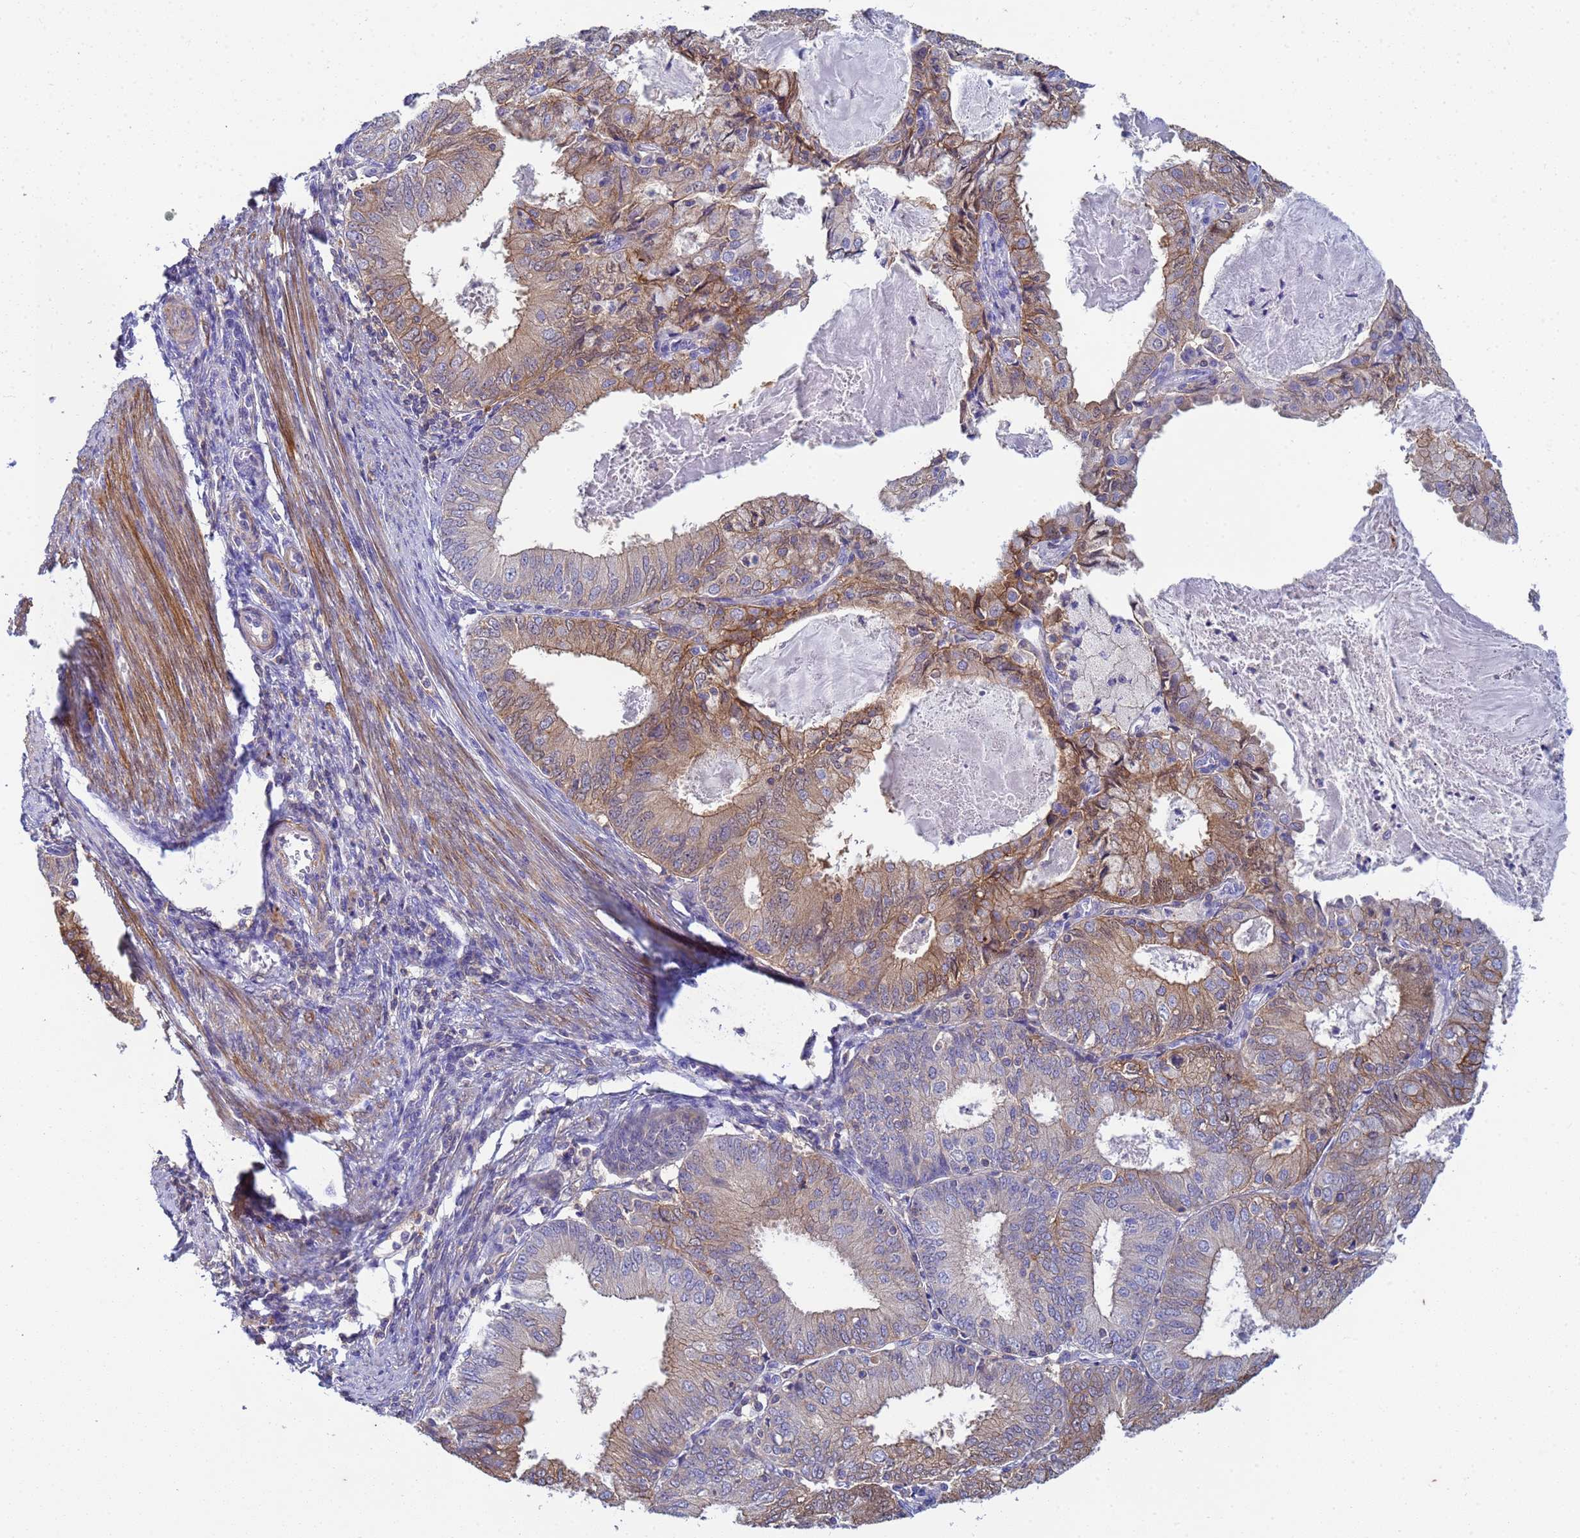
{"staining": {"intensity": "moderate", "quantity": "25%-75%", "location": "cytoplasmic/membranous"}, "tissue": "endometrial cancer", "cell_type": "Tumor cells", "image_type": "cancer", "snomed": [{"axis": "morphology", "description": "Adenocarcinoma, NOS"}, {"axis": "topography", "description": "Endometrium"}], "caption": "This photomicrograph exhibits immunohistochemistry (IHC) staining of adenocarcinoma (endometrial), with medium moderate cytoplasmic/membranous expression in approximately 25%-75% of tumor cells.", "gene": "KLHL13", "patient": {"sex": "female", "age": 57}}